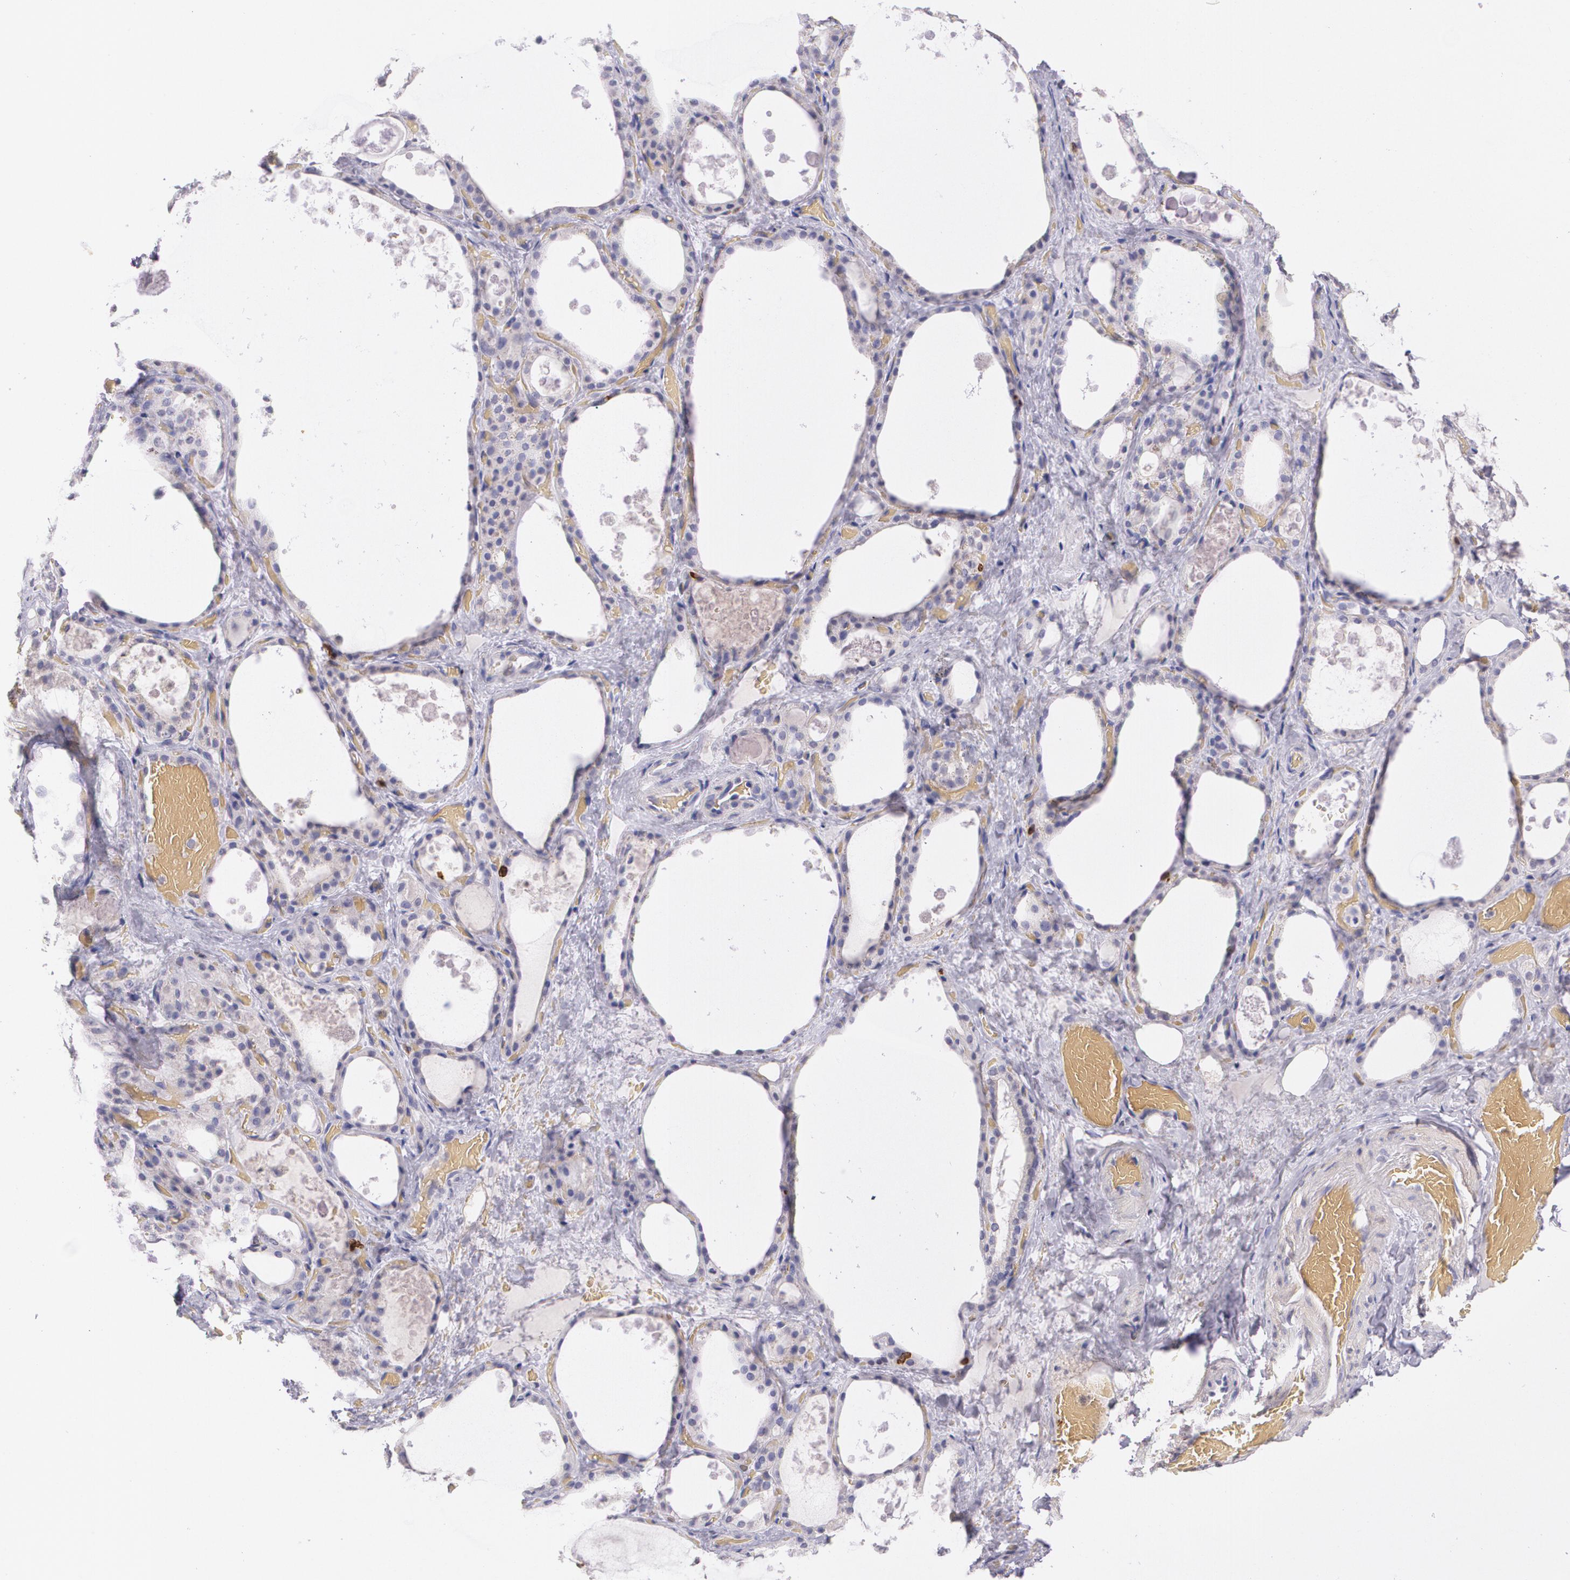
{"staining": {"intensity": "negative", "quantity": "none", "location": "none"}, "tissue": "thyroid gland", "cell_type": "Glandular cells", "image_type": "normal", "snomed": [{"axis": "morphology", "description": "Normal tissue, NOS"}, {"axis": "topography", "description": "Thyroid gland"}], "caption": "Thyroid gland was stained to show a protein in brown. There is no significant expression in glandular cells.", "gene": "RTN1", "patient": {"sex": "male", "age": 61}}